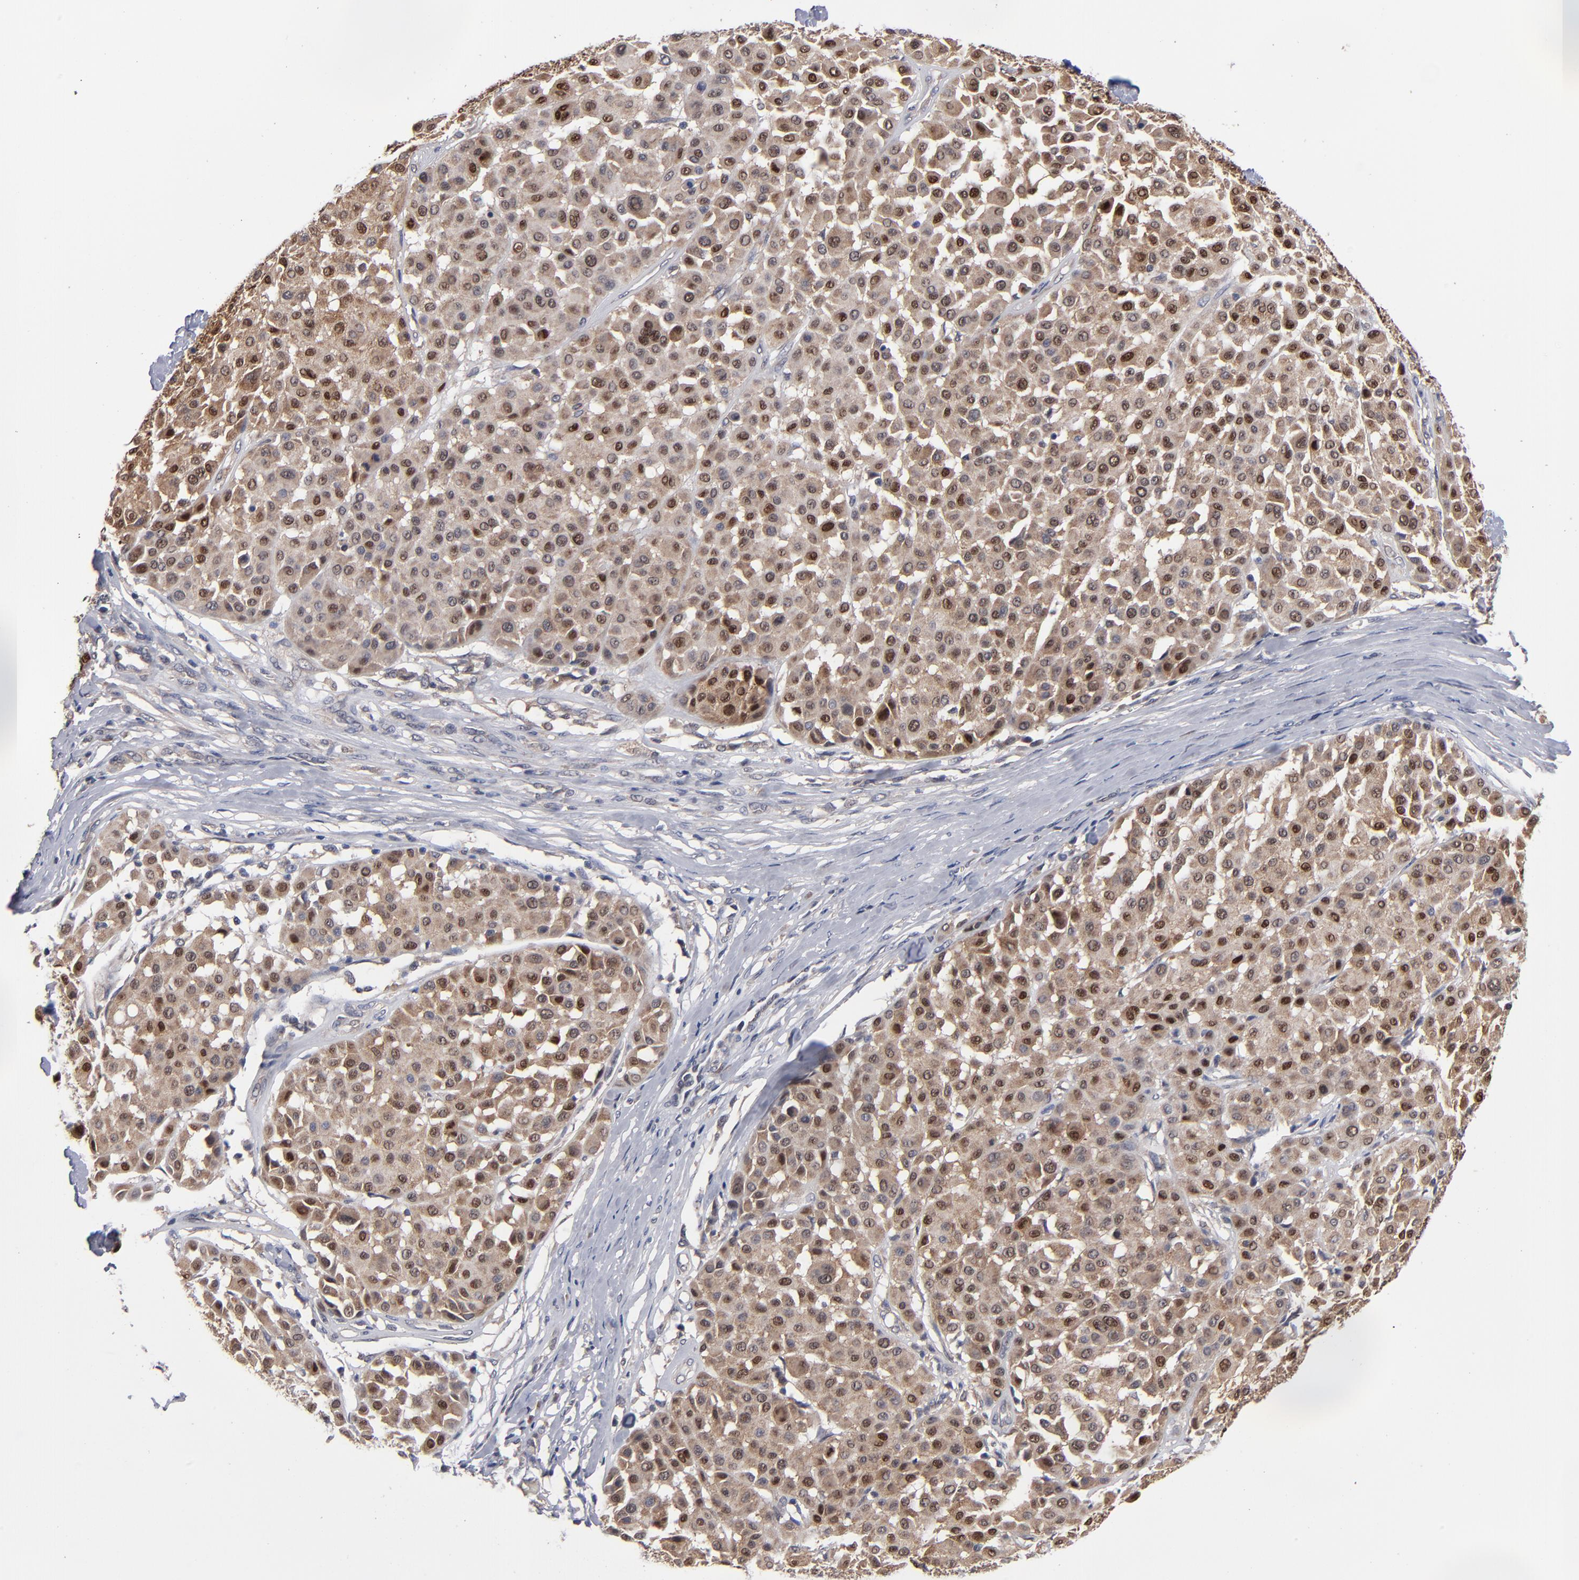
{"staining": {"intensity": "strong", "quantity": ">75%", "location": "cytoplasmic/membranous"}, "tissue": "melanoma", "cell_type": "Tumor cells", "image_type": "cancer", "snomed": [{"axis": "morphology", "description": "Malignant melanoma, Metastatic site"}, {"axis": "topography", "description": "Soft tissue"}], "caption": "IHC staining of malignant melanoma (metastatic site), which exhibits high levels of strong cytoplasmic/membranous staining in approximately >75% of tumor cells indicating strong cytoplasmic/membranous protein staining. The staining was performed using DAB (brown) for protein detection and nuclei were counterstained in hematoxylin (blue).", "gene": "ALG13", "patient": {"sex": "male", "age": 41}}